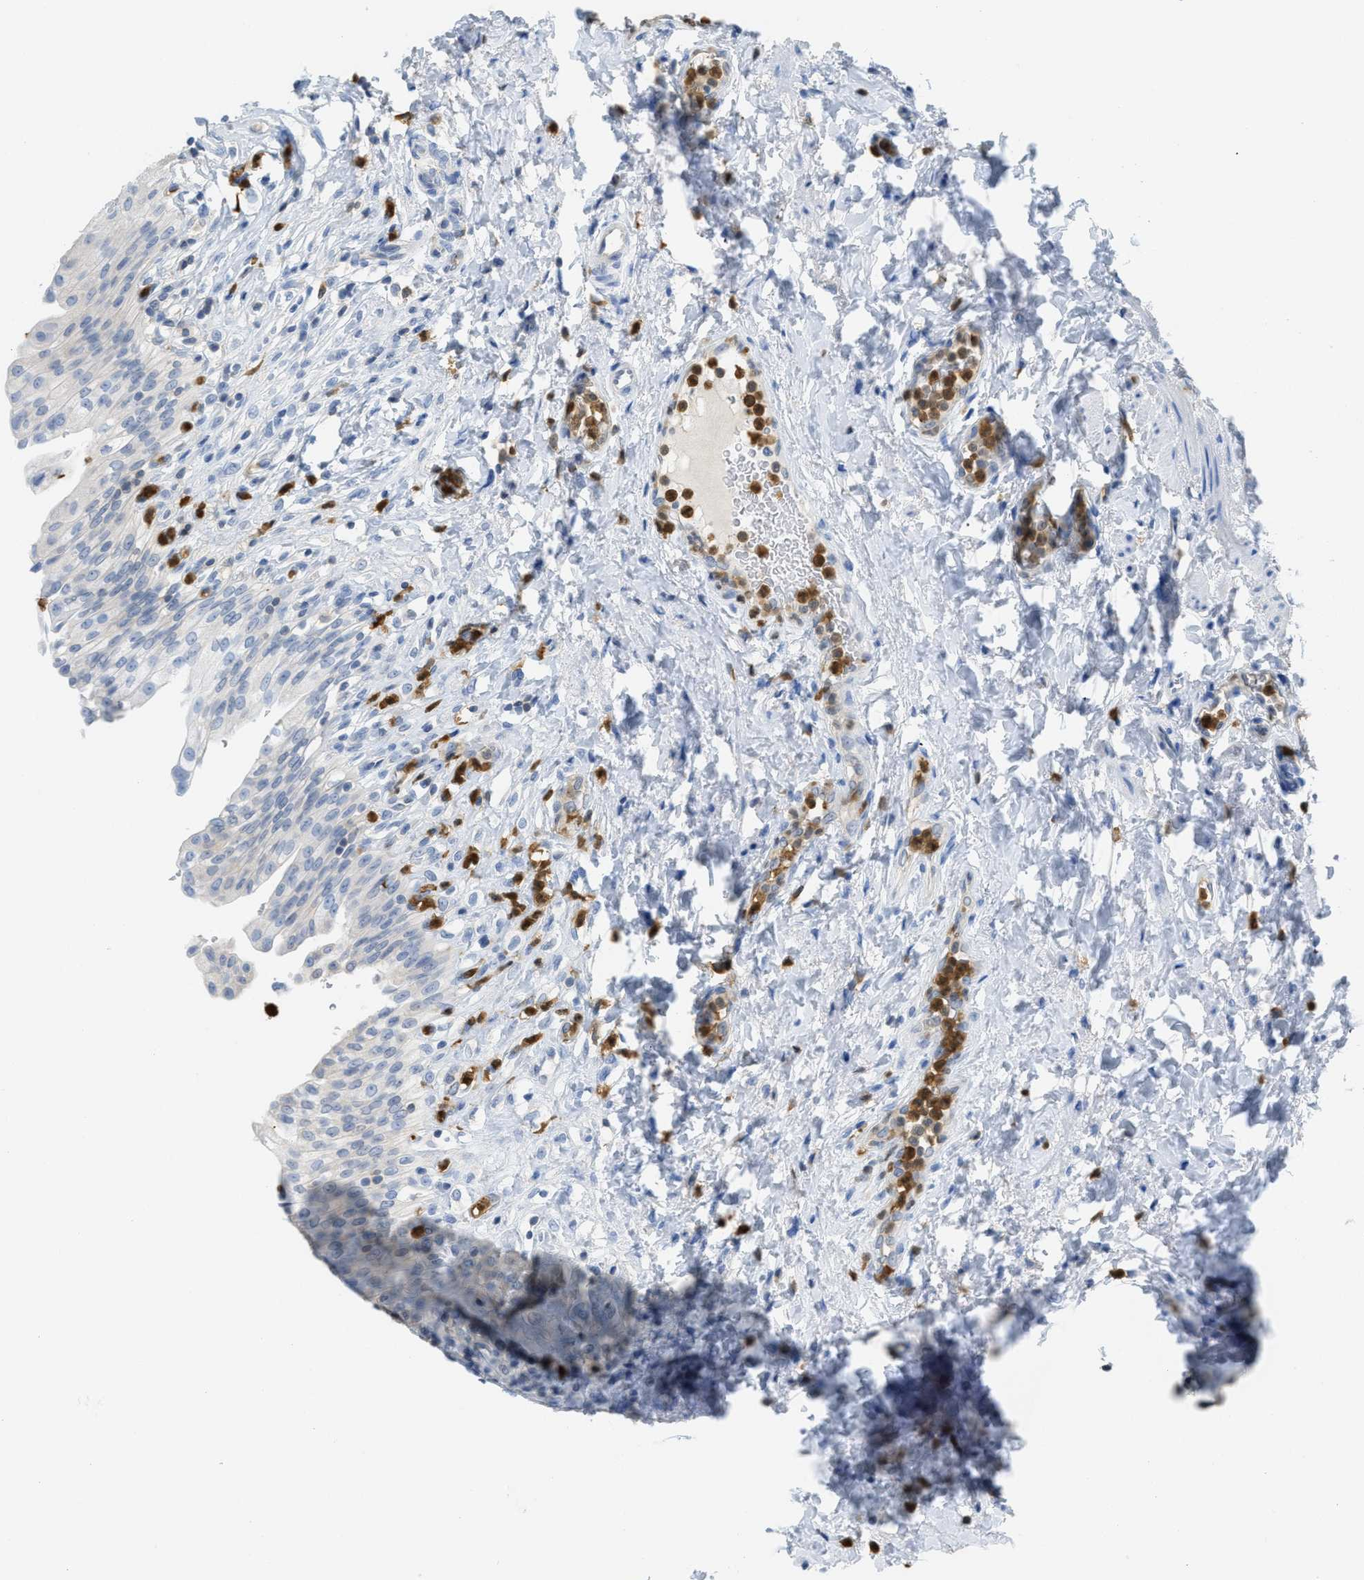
{"staining": {"intensity": "weak", "quantity": "<25%", "location": "cytoplasmic/membranous"}, "tissue": "urinary bladder", "cell_type": "Urothelial cells", "image_type": "normal", "snomed": [{"axis": "morphology", "description": "Urothelial carcinoma, High grade"}, {"axis": "topography", "description": "Urinary bladder"}], "caption": "A photomicrograph of urinary bladder stained for a protein shows no brown staining in urothelial cells.", "gene": "SERPINB1", "patient": {"sex": "male", "age": 46}}